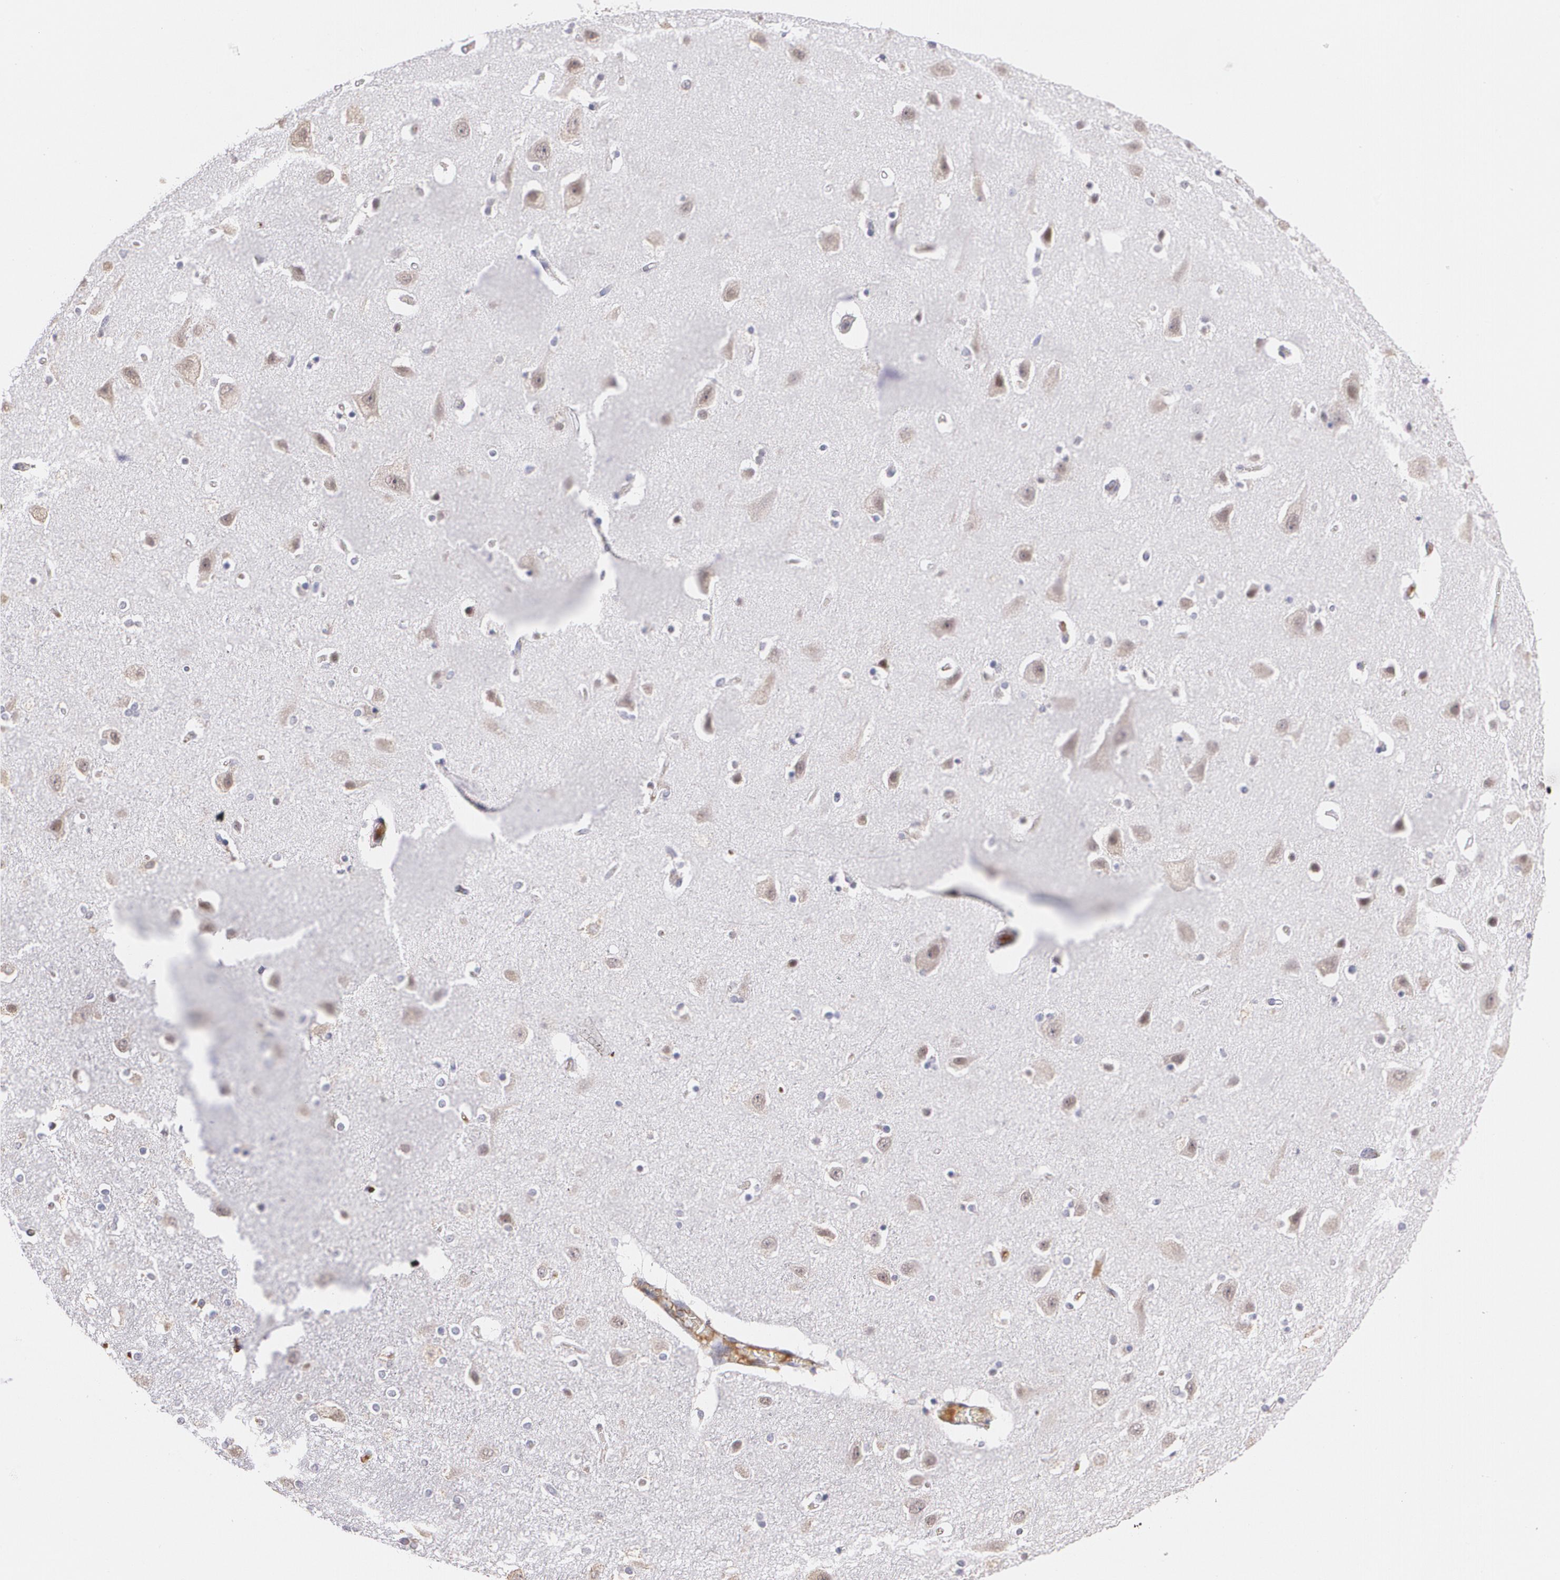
{"staining": {"intensity": "negative", "quantity": "none", "location": "none"}, "tissue": "caudate", "cell_type": "Glial cells", "image_type": "normal", "snomed": [{"axis": "morphology", "description": "Normal tissue, NOS"}, {"axis": "topography", "description": "Lateral ventricle wall"}], "caption": "DAB immunohistochemical staining of benign human caudate demonstrates no significant positivity in glial cells. (DAB immunohistochemistry visualized using brightfield microscopy, high magnification).", "gene": "AMBP", "patient": {"sex": "female", "age": 54}}